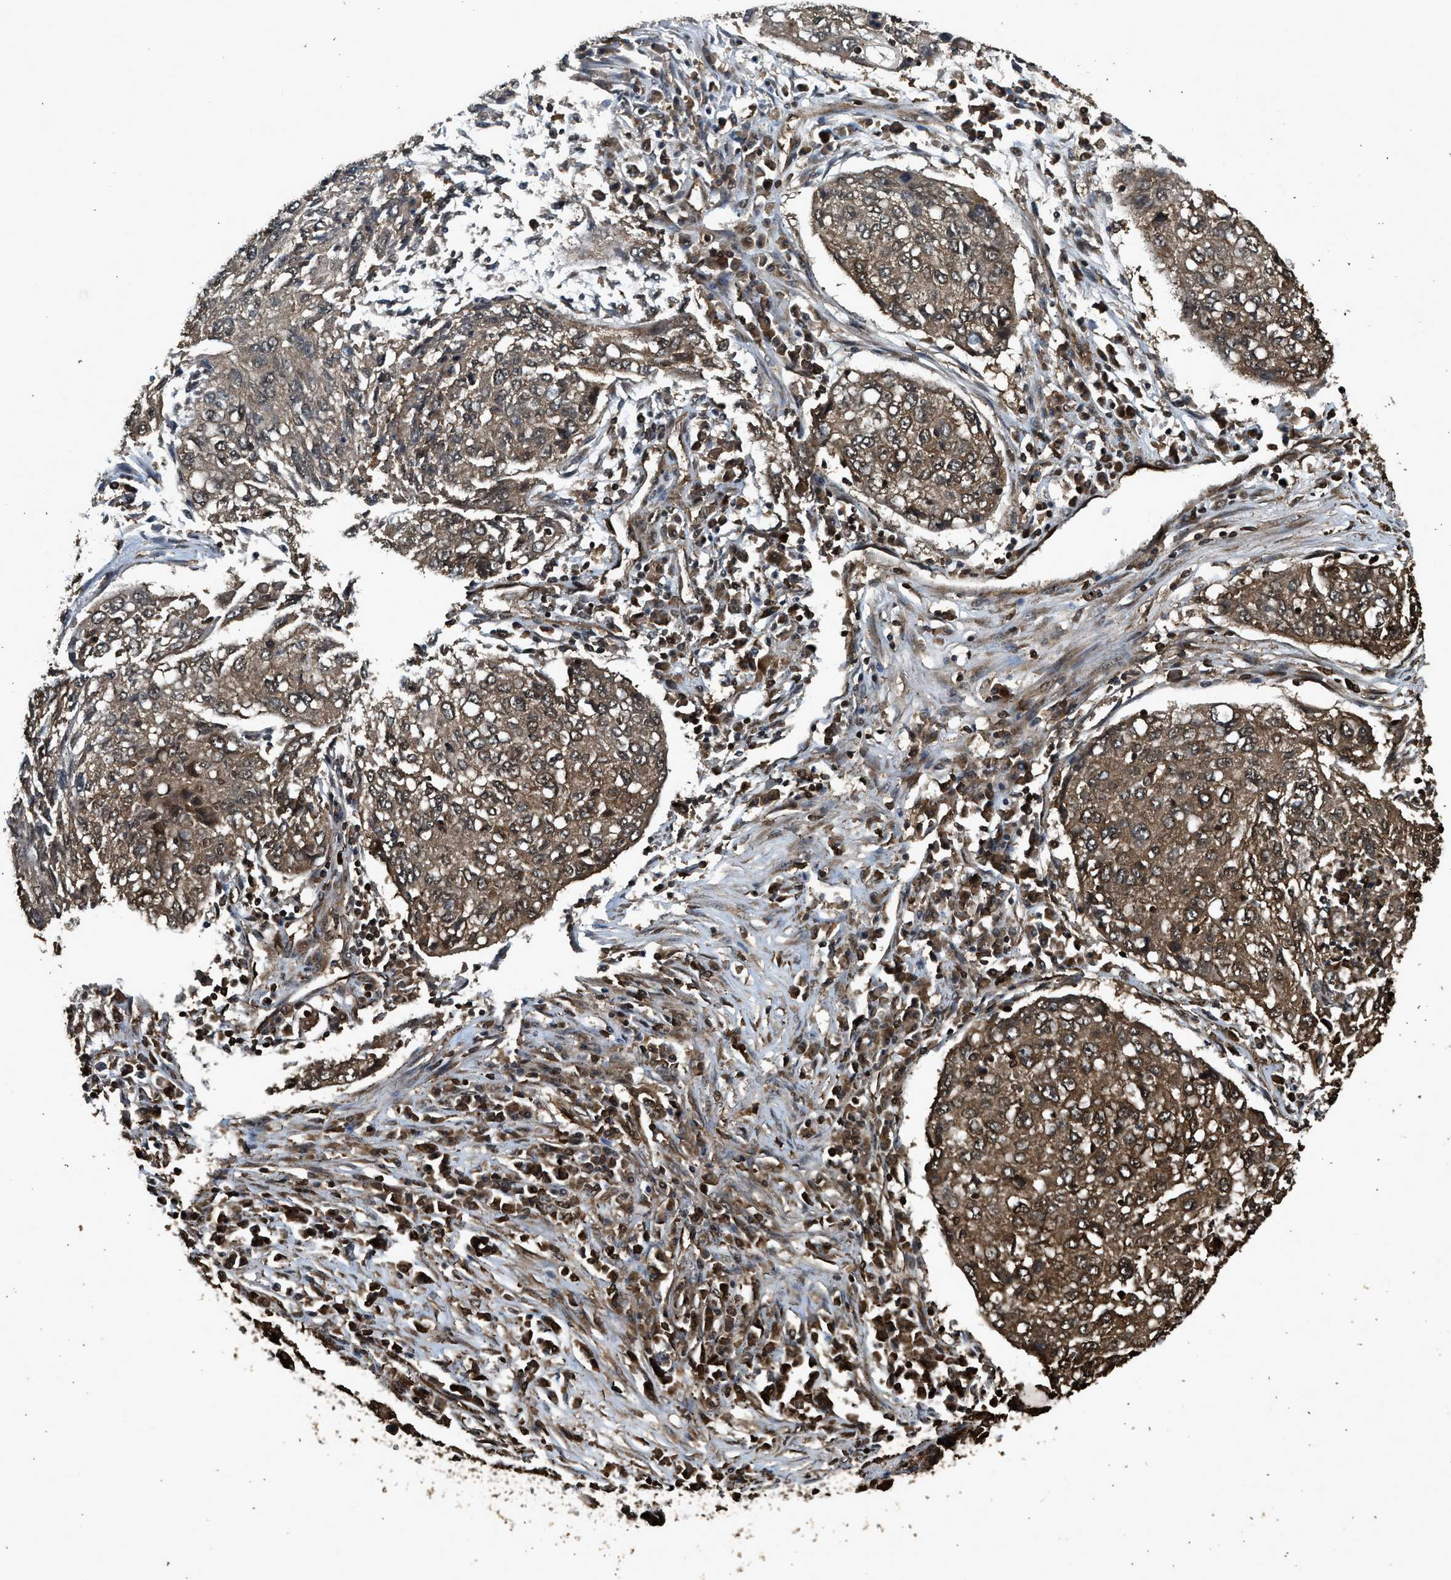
{"staining": {"intensity": "moderate", "quantity": ">75%", "location": "cytoplasmic/membranous"}, "tissue": "lung cancer", "cell_type": "Tumor cells", "image_type": "cancer", "snomed": [{"axis": "morphology", "description": "Squamous cell carcinoma, NOS"}, {"axis": "topography", "description": "Lung"}], "caption": "A brown stain labels moderate cytoplasmic/membranous staining of a protein in human lung cancer tumor cells. The staining was performed using DAB (3,3'-diaminobenzidine) to visualize the protein expression in brown, while the nuclei were stained in blue with hematoxylin (Magnification: 20x).", "gene": "MYBL2", "patient": {"sex": "female", "age": 63}}